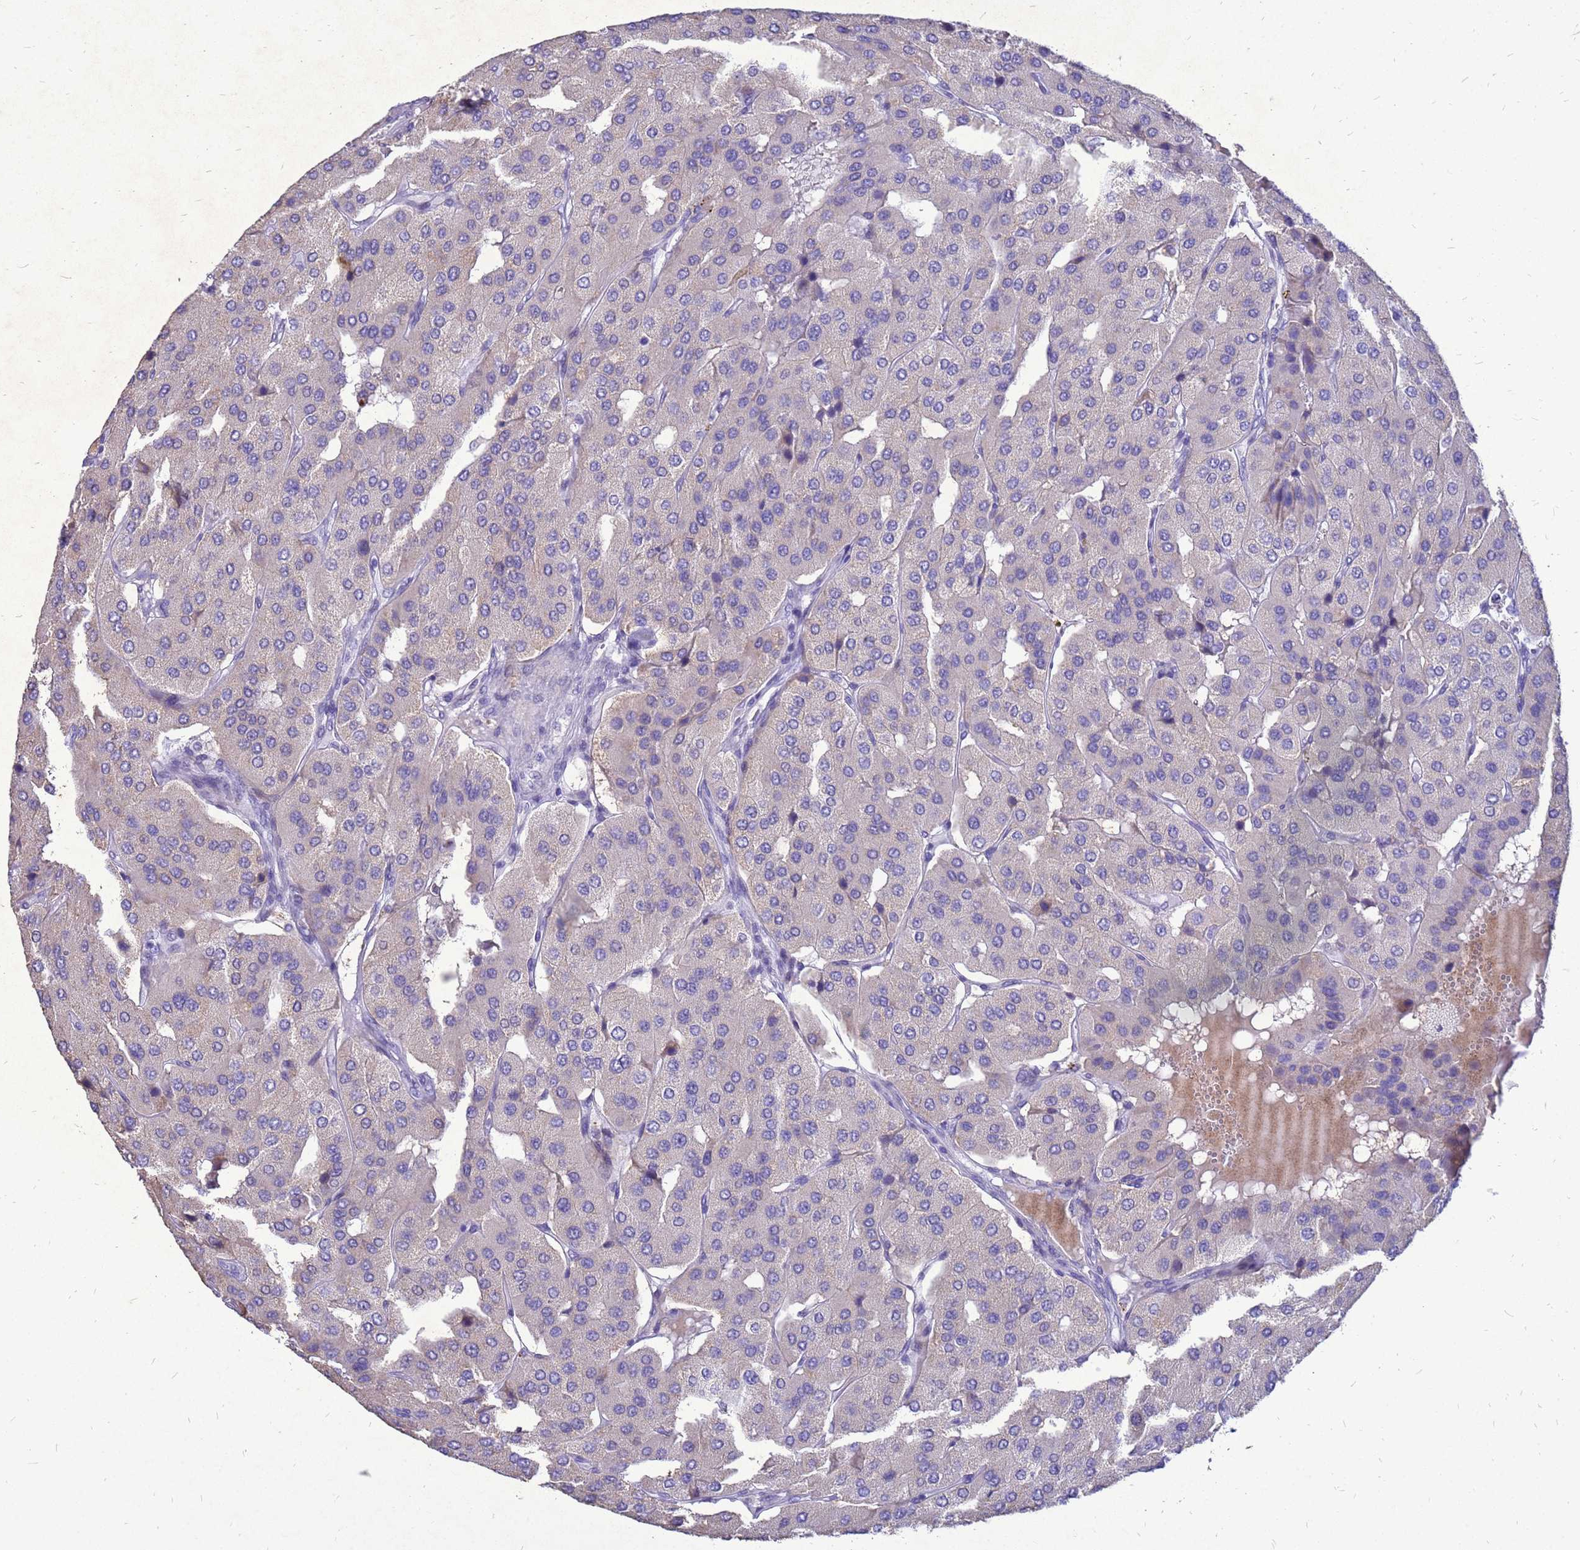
{"staining": {"intensity": "negative", "quantity": "none", "location": "none"}, "tissue": "parathyroid gland", "cell_type": "Glandular cells", "image_type": "normal", "snomed": [{"axis": "morphology", "description": "Normal tissue, NOS"}, {"axis": "morphology", "description": "Adenoma, NOS"}, {"axis": "topography", "description": "Parathyroid gland"}], "caption": "The immunohistochemistry histopathology image has no significant staining in glandular cells of parathyroid gland.", "gene": "AKR1C1", "patient": {"sex": "female", "age": 86}}